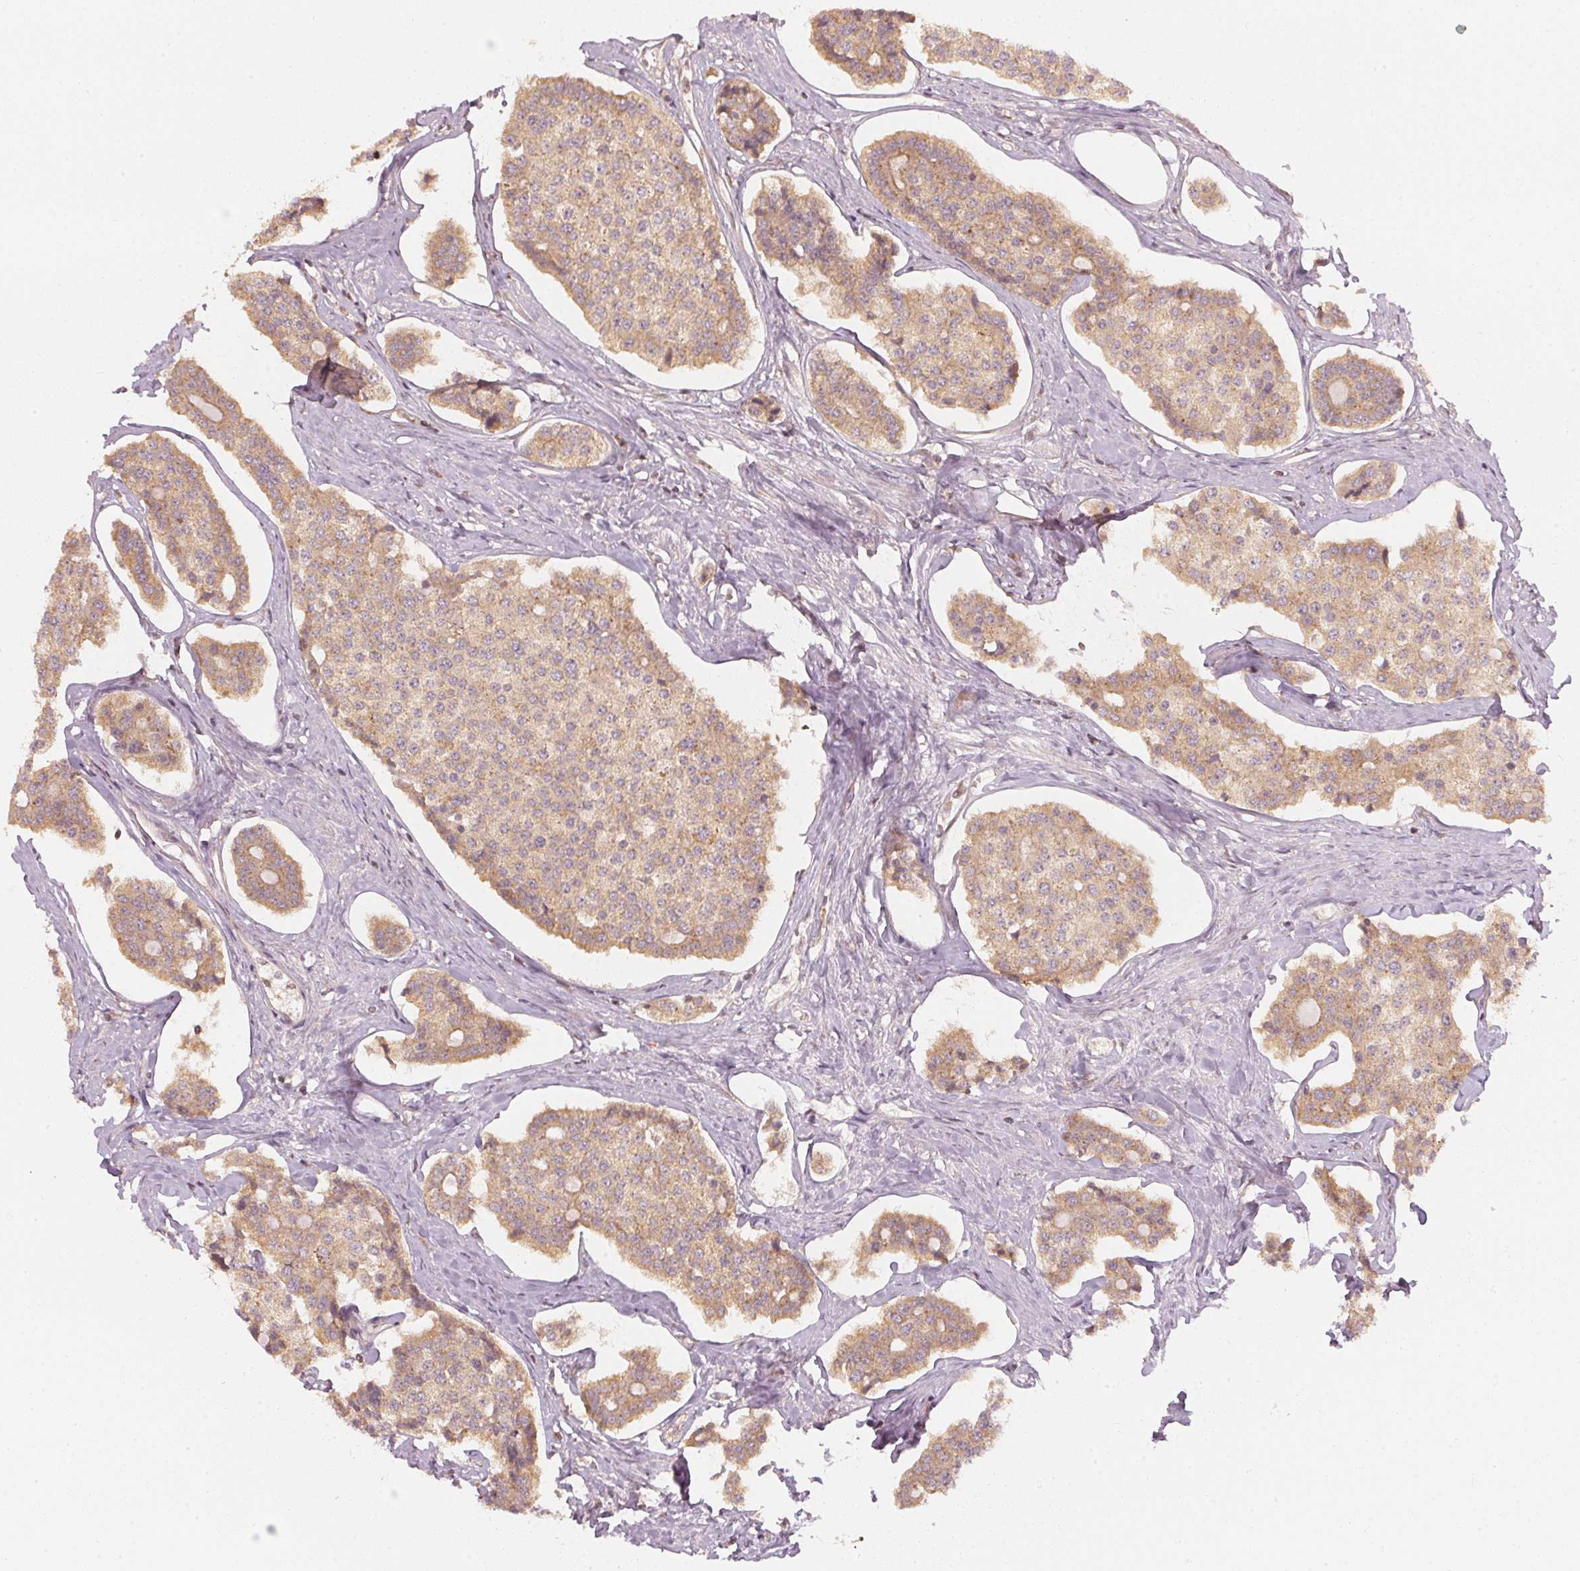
{"staining": {"intensity": "moderate", "quantity": ">75%", "location": "cytoplasmic/membranous"}, "tissue": "carcinoid", "cell_type": "Tumor cells", "image_type": "cancer", "snomed": [{"axis": "morphology", "description": "Carcinoid, malignant, NOS"}, {"axis": "topography", "description": "Small intestine"}], "caption": "Brown immunohistochemical staining in human carcinoid (malignant) shows moderate cytoplasmic/membranous expression in approximately >75% of tumor cells. The staining was performed using DAB (3,3'-diaminobenzidine) to visualize the protein expression in brown, while the nuclei were stained in blue with hematoxylin (Magnification: 20x).", "gene": "WDR54", "patient": {"sex": "female", "age": 65}}